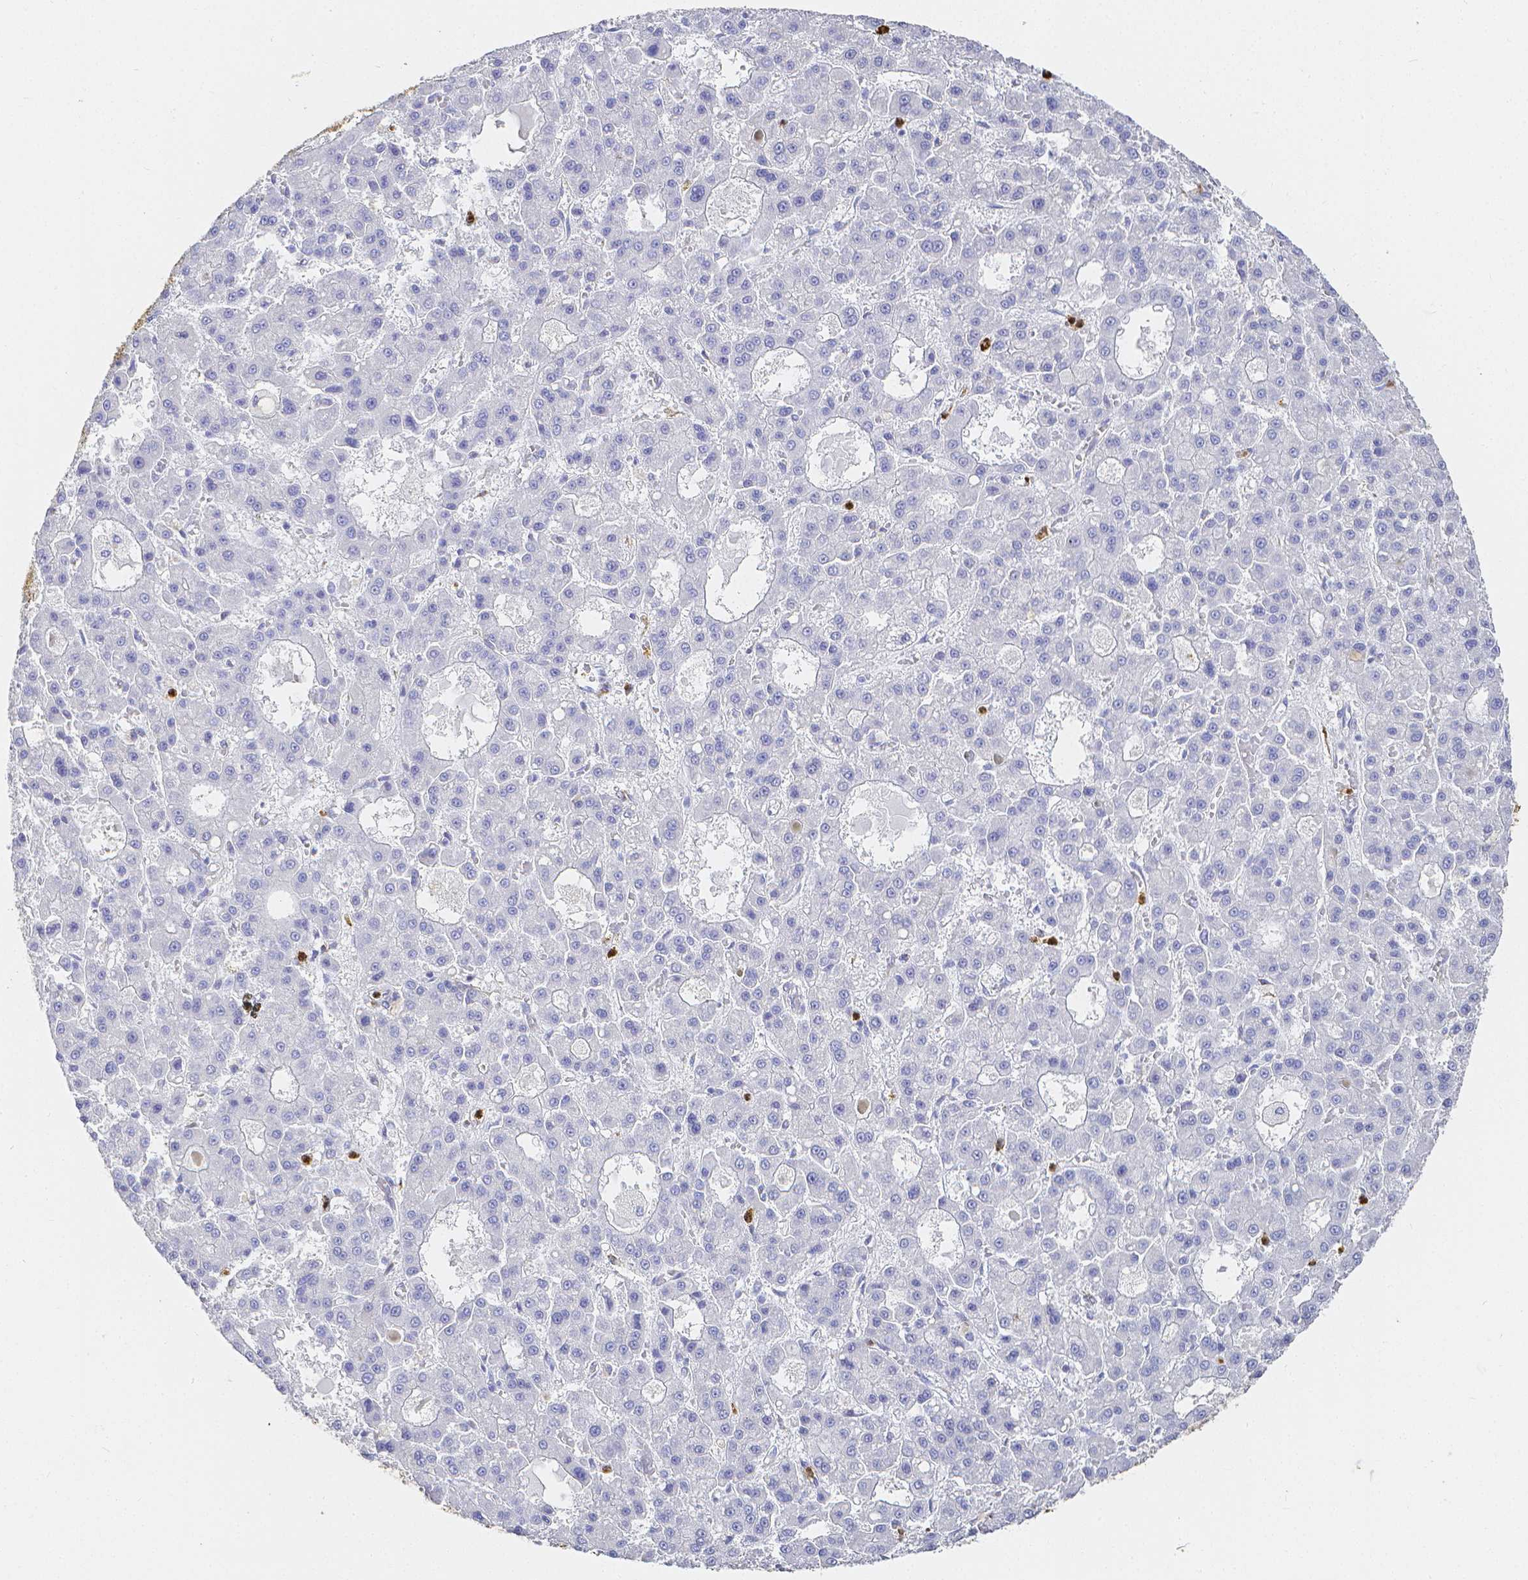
{"staining": {"intensity": "negative", "quantity": "none", "location": "none"}, "tissue": "liver cancer", "cell_type": "Tumor cells", "image_type": "cancer", "snomed": [{"axis": "morphology", "description": "Carcinoma, Hepatocellular, NOS"}, {"axis": "topography", "description": "Liver"}], "caption": "An image of liver hepatocellular carcinoma stained for a protein shows no brown staining in tumor cells.", "gene": "SMURF1", "patient": {"sex": "male", "age": 70}}